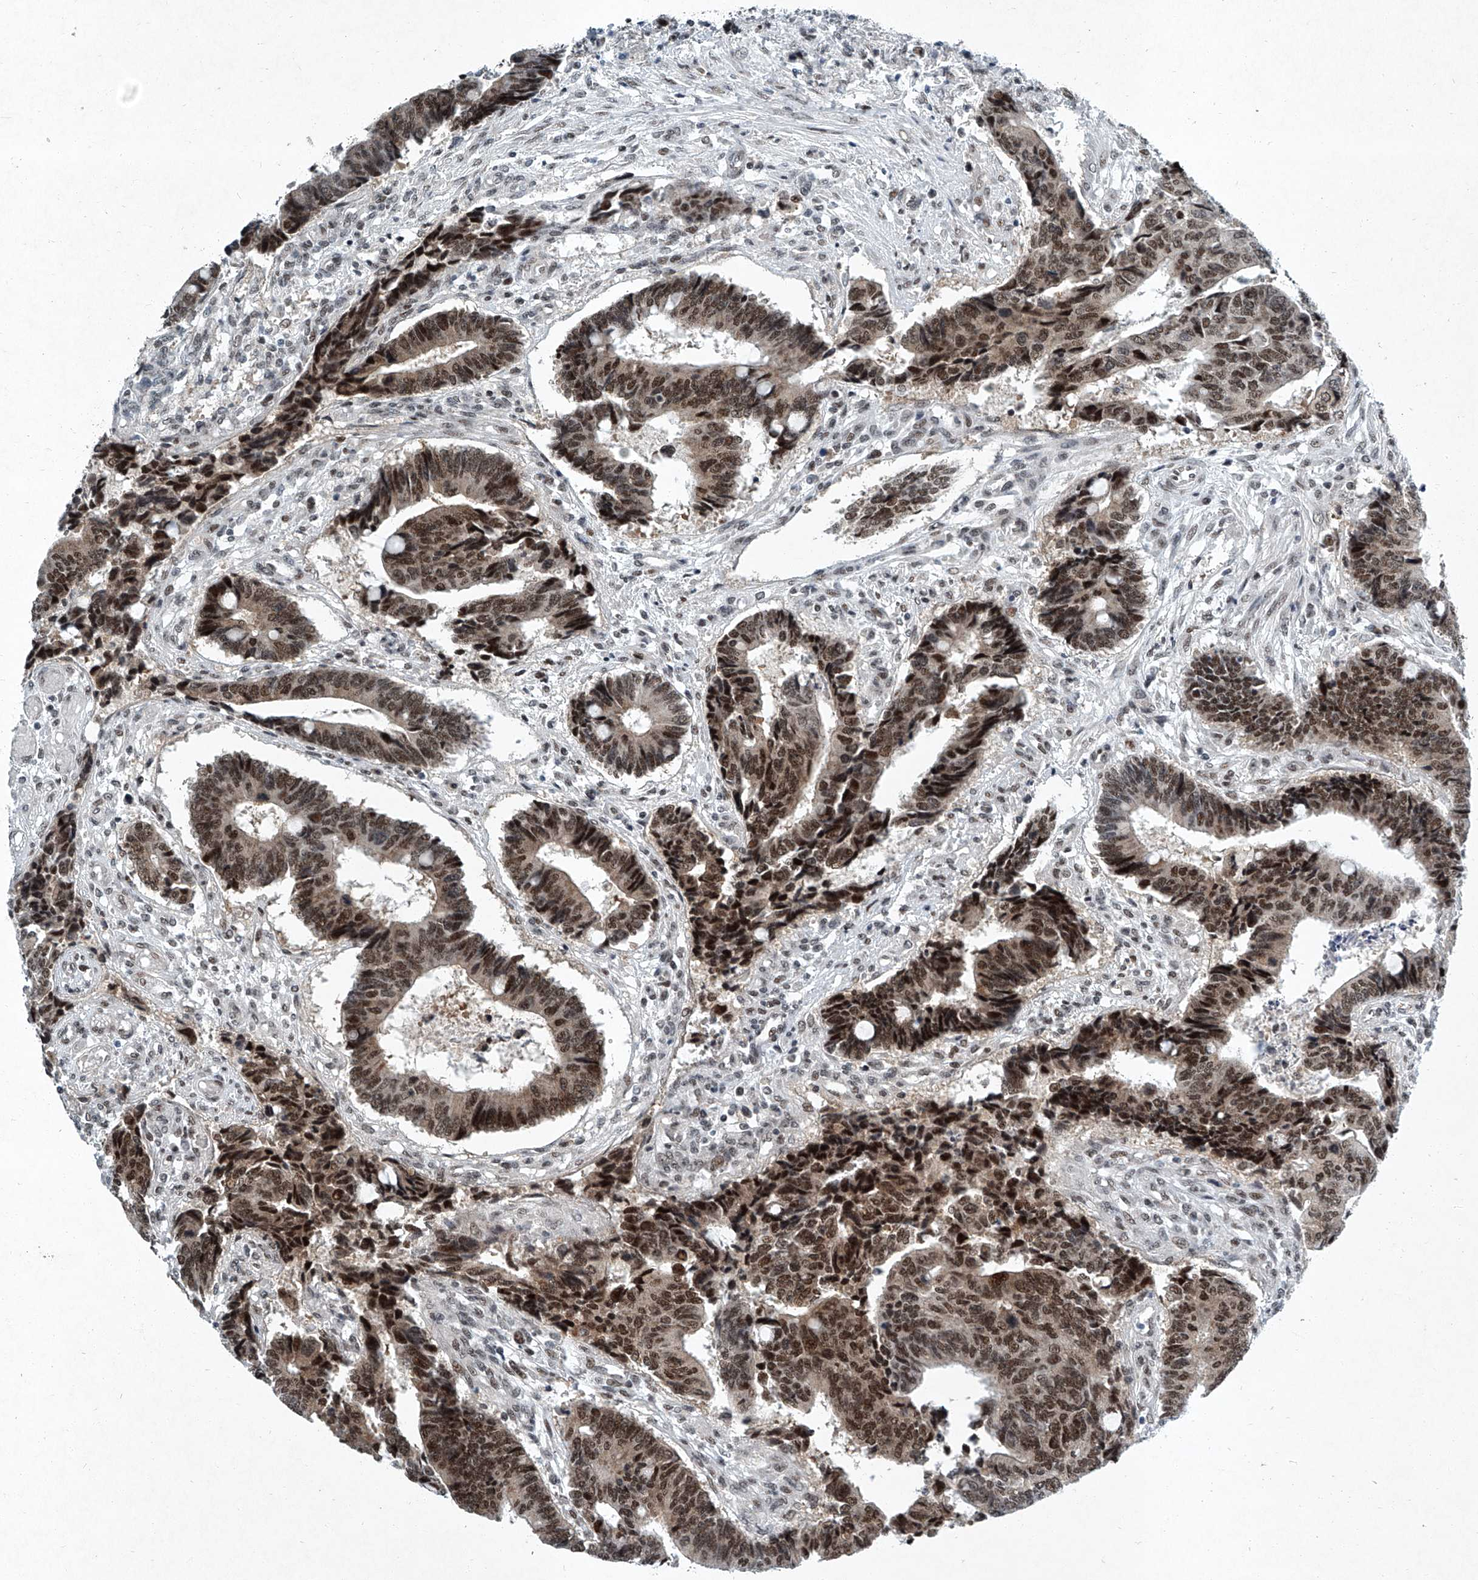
{"staining": {"intensity": "moderate", "quantity": ">75%", "location": "nuclear"}, "tissue": "colorectal cancer", "cell_type": "Tumor cells", "image_type": "cancer", "snomed": [{"axis": "morphology", "description": "Adenocarcinoma, NOS"}, {"axis": "topography", "description": "Rectum"}], "caption": "Immunohistochemical staining of human colorectal cancer (adenocarcinoma) reveals medium levels of moderate nuclear staining in approximately >75% of tumor cells. (Stains: DAB in brown, nuclei in blue, Microscopy: brightfield microscopy at high magnification).", "gene": "TFDP1", "patient": {"sex": "male", "age": 84}}